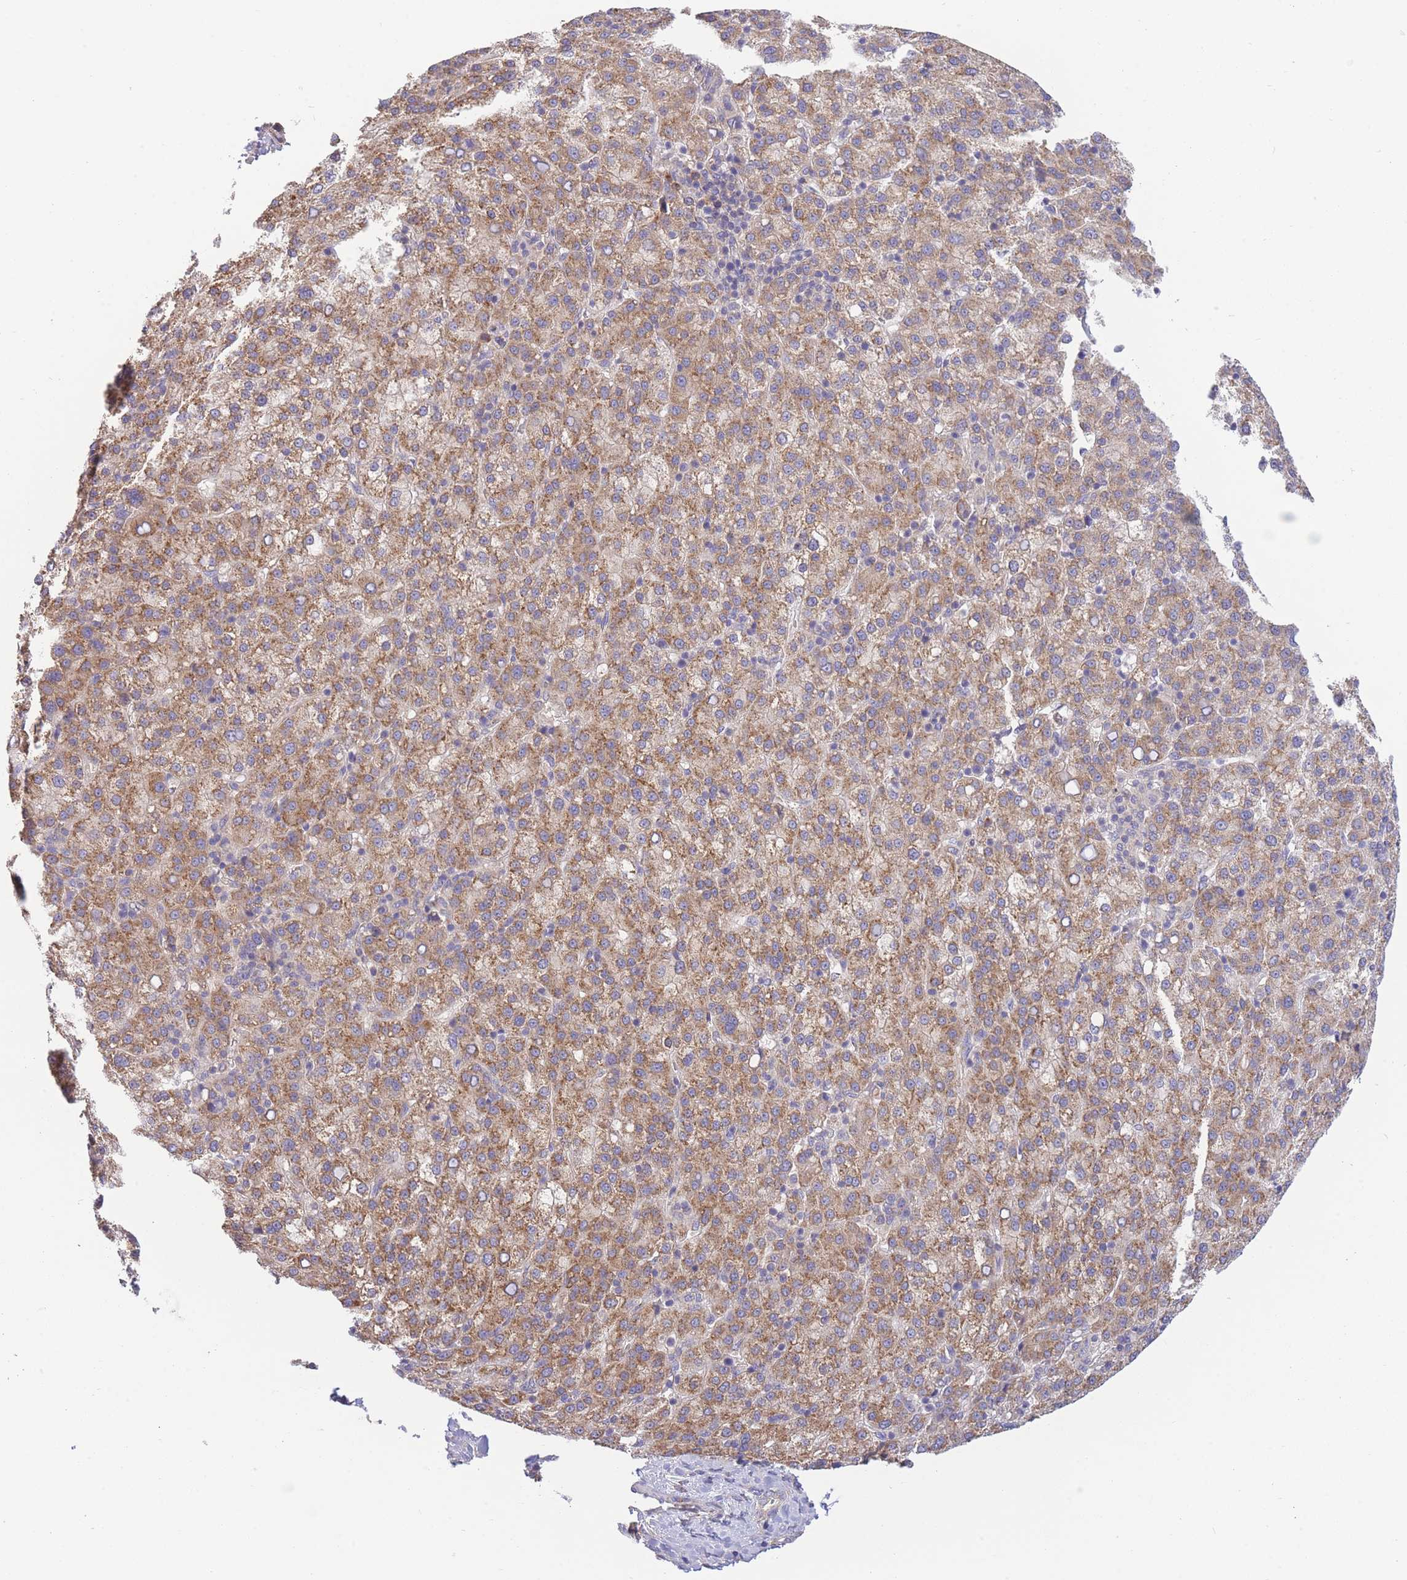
{"staining": {"intensity": "moderate", "quantity": ">75%", "location": "cytoplasmic/membranous"}, "tissue": "liver cancer", "cell_type": "Tumor cells", "image_type": "cancer", "snomed": [{"axis": "morphology", "description": "Carcinoma, Hepatocellular, NOS"}, {"axis": "topography", "description": "Liver"}], "caption": "DAB (3,3'-diaminobenzidine) immunohistochemical staining of human hepatocellular carcinoma (liver) displays moderate cytoplasmic/membranous protein staining in approximately >75% of tumor cells. The staining is performed using DAB (3,3'-diaminobenzidine) brown chromogen to label protein expression. The nuclei are counter-stained blue using hematoxylin.", "gene": "COPG2", "patient": {"sex": "female", "age": 58}}